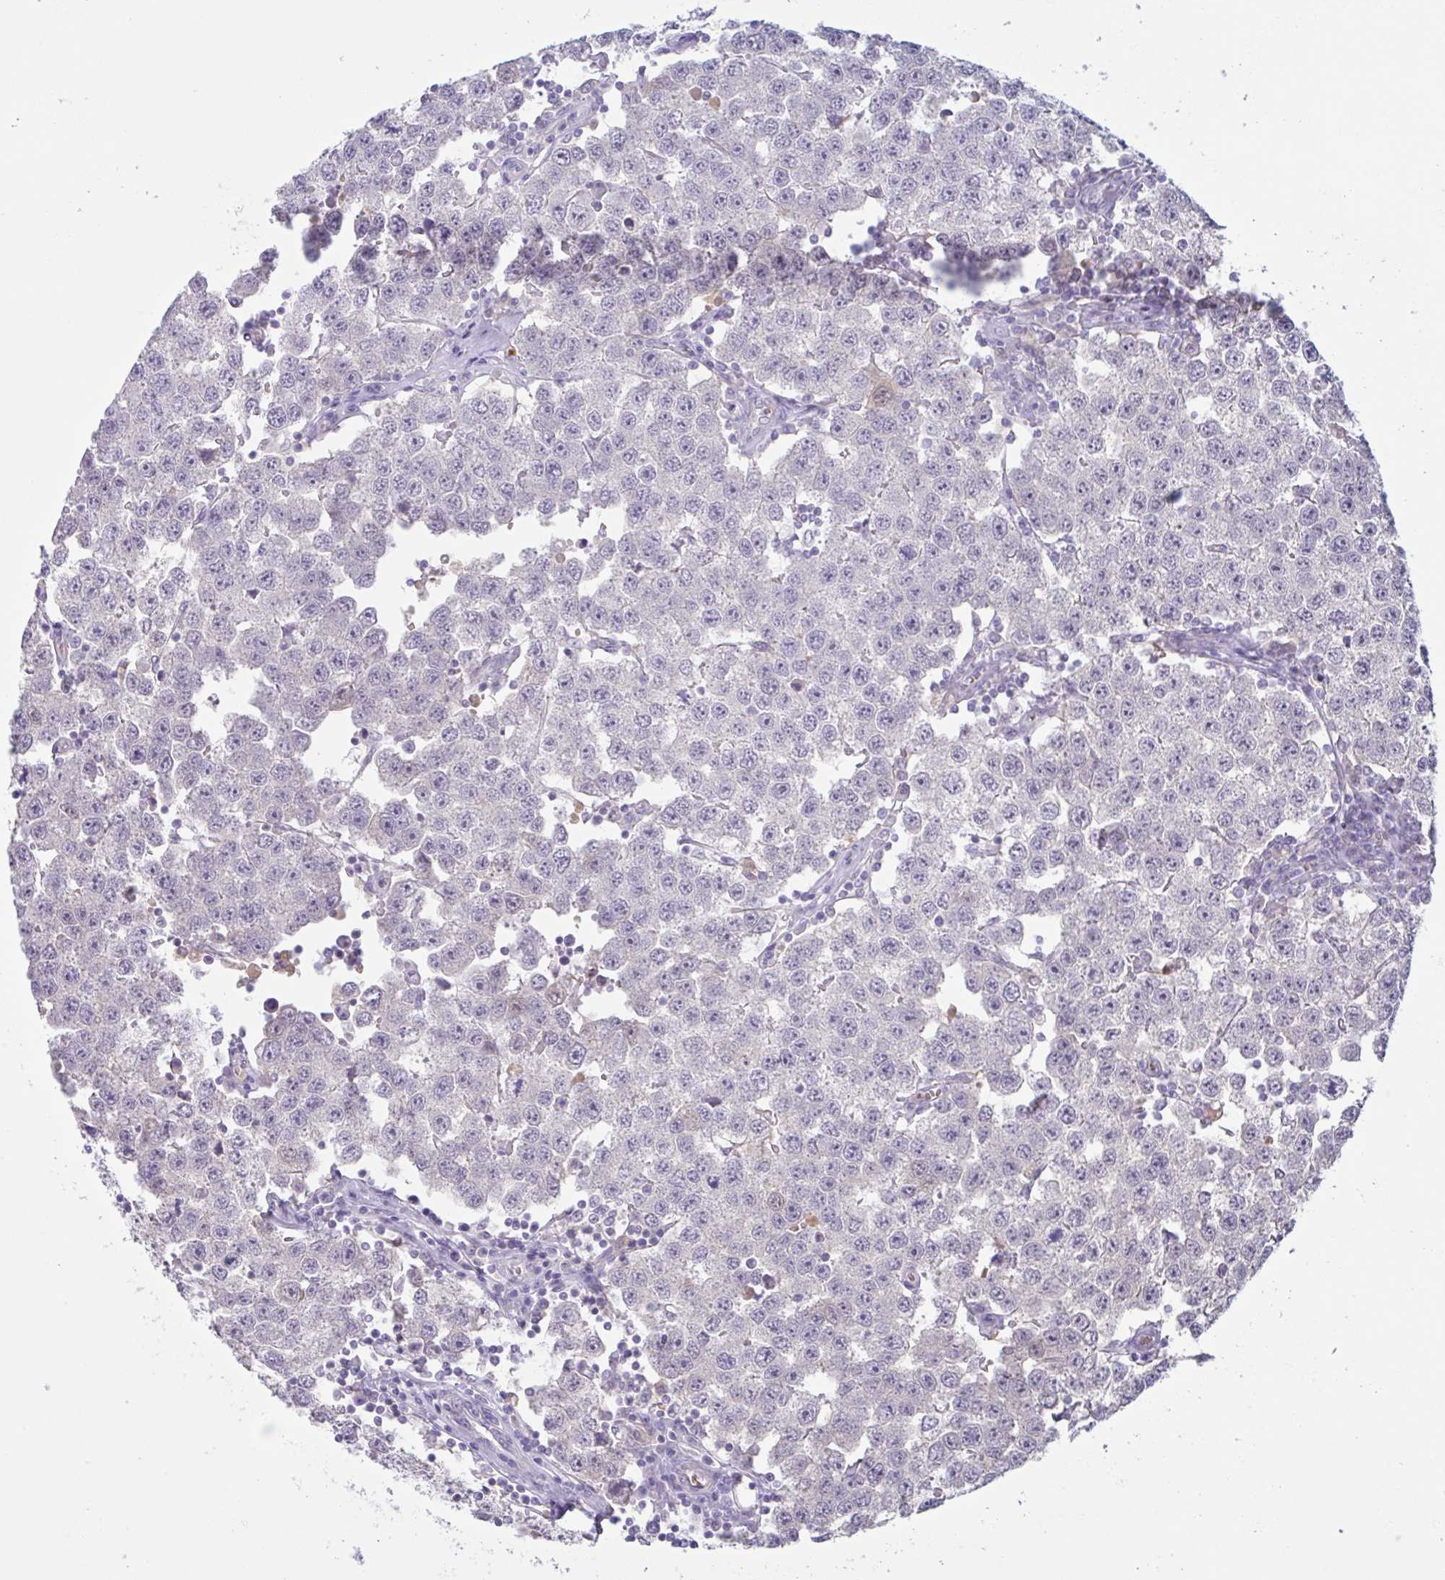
{"staining": {"intensity": "negative", "quantity": "none", "location": "none"}, "tissue": "testis cancer", "cell_type": "Tumor cells", "image_type": "cancer", "snomed": [{"axis": "morphology", "description": "Seminoma, NOS"}, {"axis": "topography", "description": "Testis"}], "caption": "IHC image of neoplastic tissue: testis cancer (seminoma) stained with DAB (3,3'-diaminobenzidine) reveals no significant protein positivity in tumor cells. Brightfield microscopy of IHC stained with DAB (brown) and hematoxylin (blue), captured at high magnification.", "gene": "RHAG", "patient": {"sex": "male", "age": 34}}